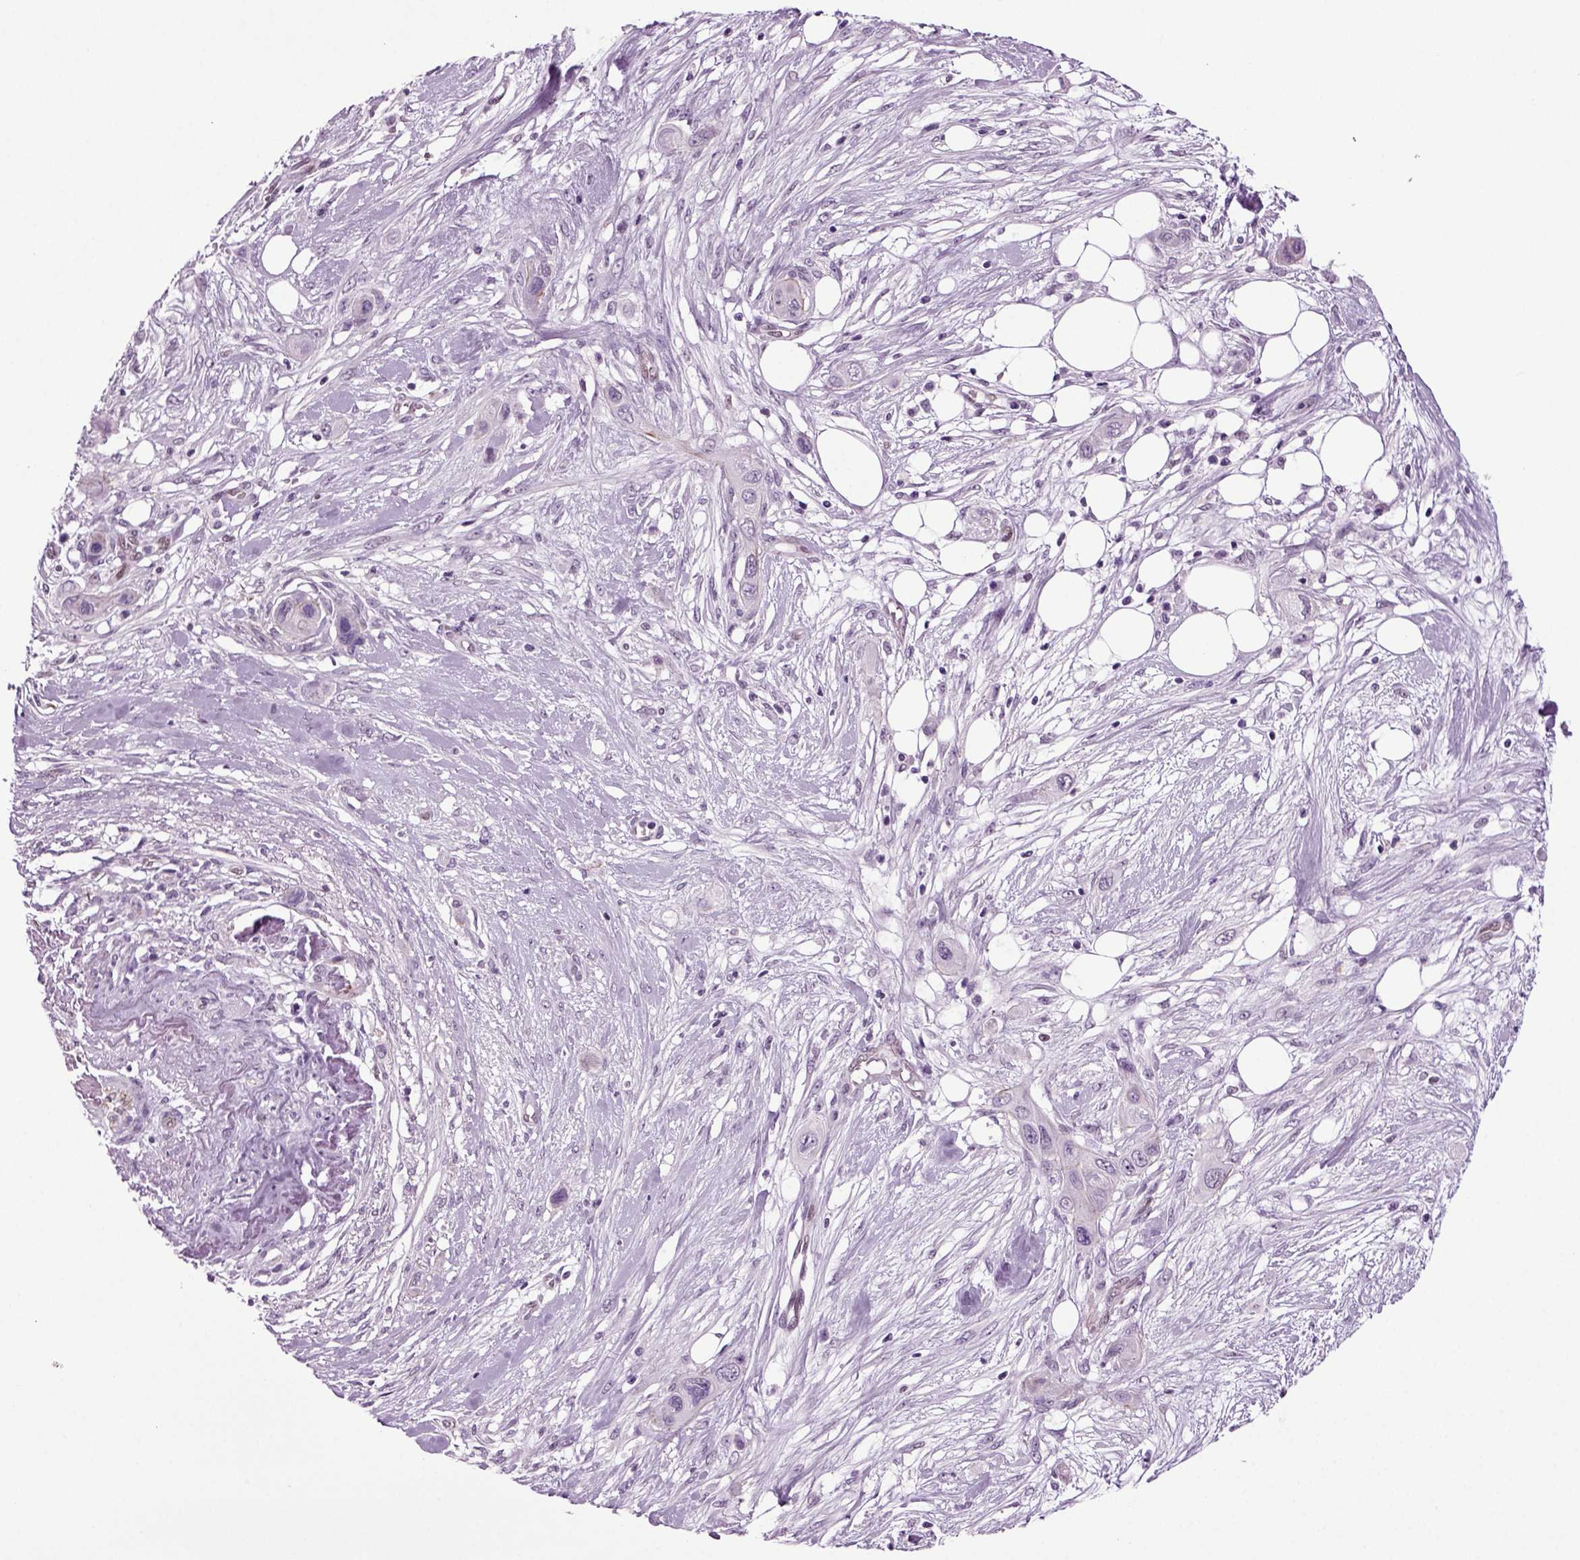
{"staining": {"intensity": "negative", "quantity": "none", "location": "none"}, "tissue": "skin cancer", "cell_type": "Tumor cells", "image_type": "cancer", "snomed": [{"axis": "morphology", "description": "Squamous cell carcinoma, NOS"}, {"axis": "topography", "description": "Skin"}], "caption": "A micrograph of human squamous cell carcinoma (skin) is negative for staining in tumor cells.", "gene": "RFX3", "patient": {"sex": "male", "age": 79}}